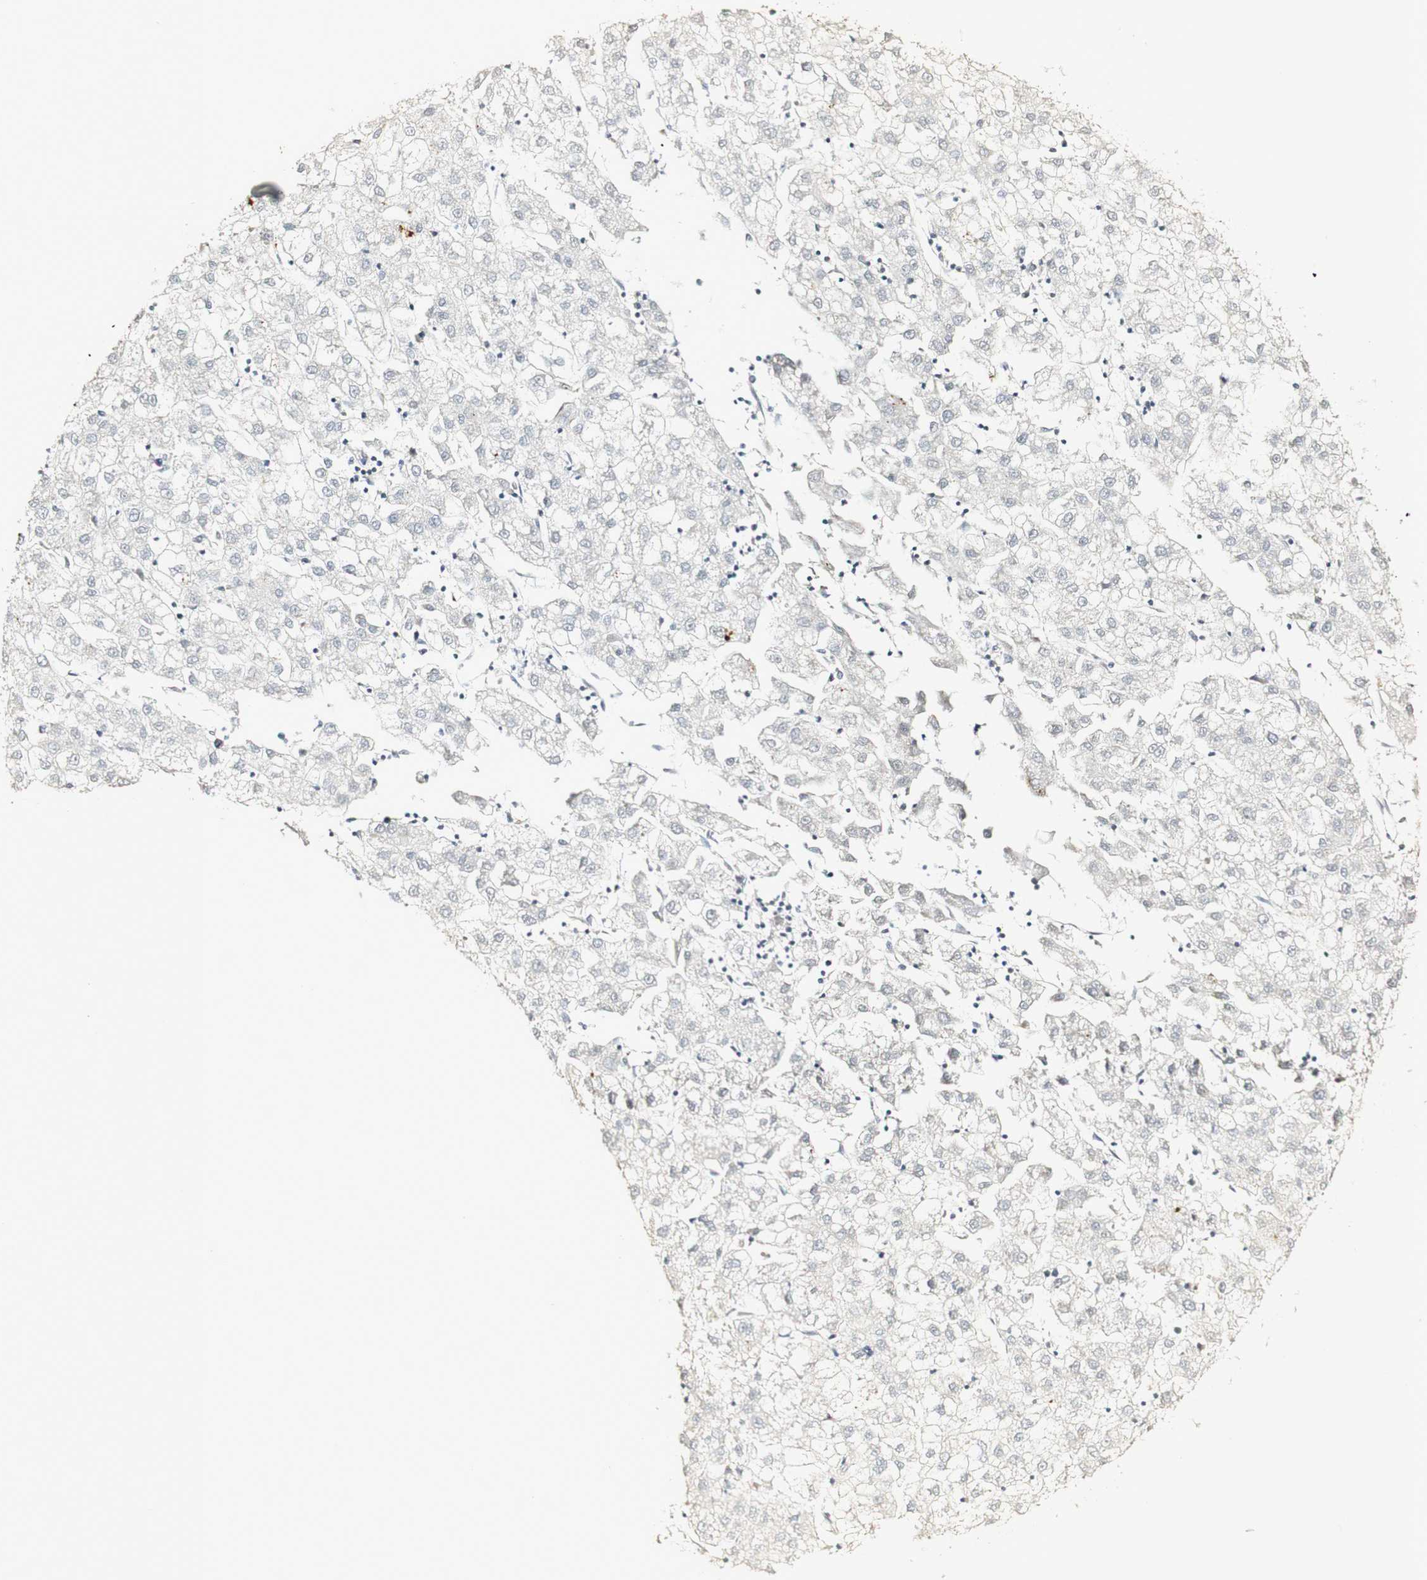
{"staining": {"intensity": "negative", "quantity": "none", "location": "none"}, "tissue": "liver cancer", "cell_type": "Tumor cells", "image_type": "cancer", "snomed": [{"axis": "morphology", "description": "Carcinoma, Hepatocellular, NOS"}, {"axis": "topography", "description": "Liver"}], "caption": "IHC histopathology image of neoplastic tissue: human liver hepatocellular carcinoma stained with DAB (3,3'-diaminobenzidine) shows no significant protein staining in tumor cells.", "gene": "SYT7", "patient": {"sex": "male", "age": 72}}